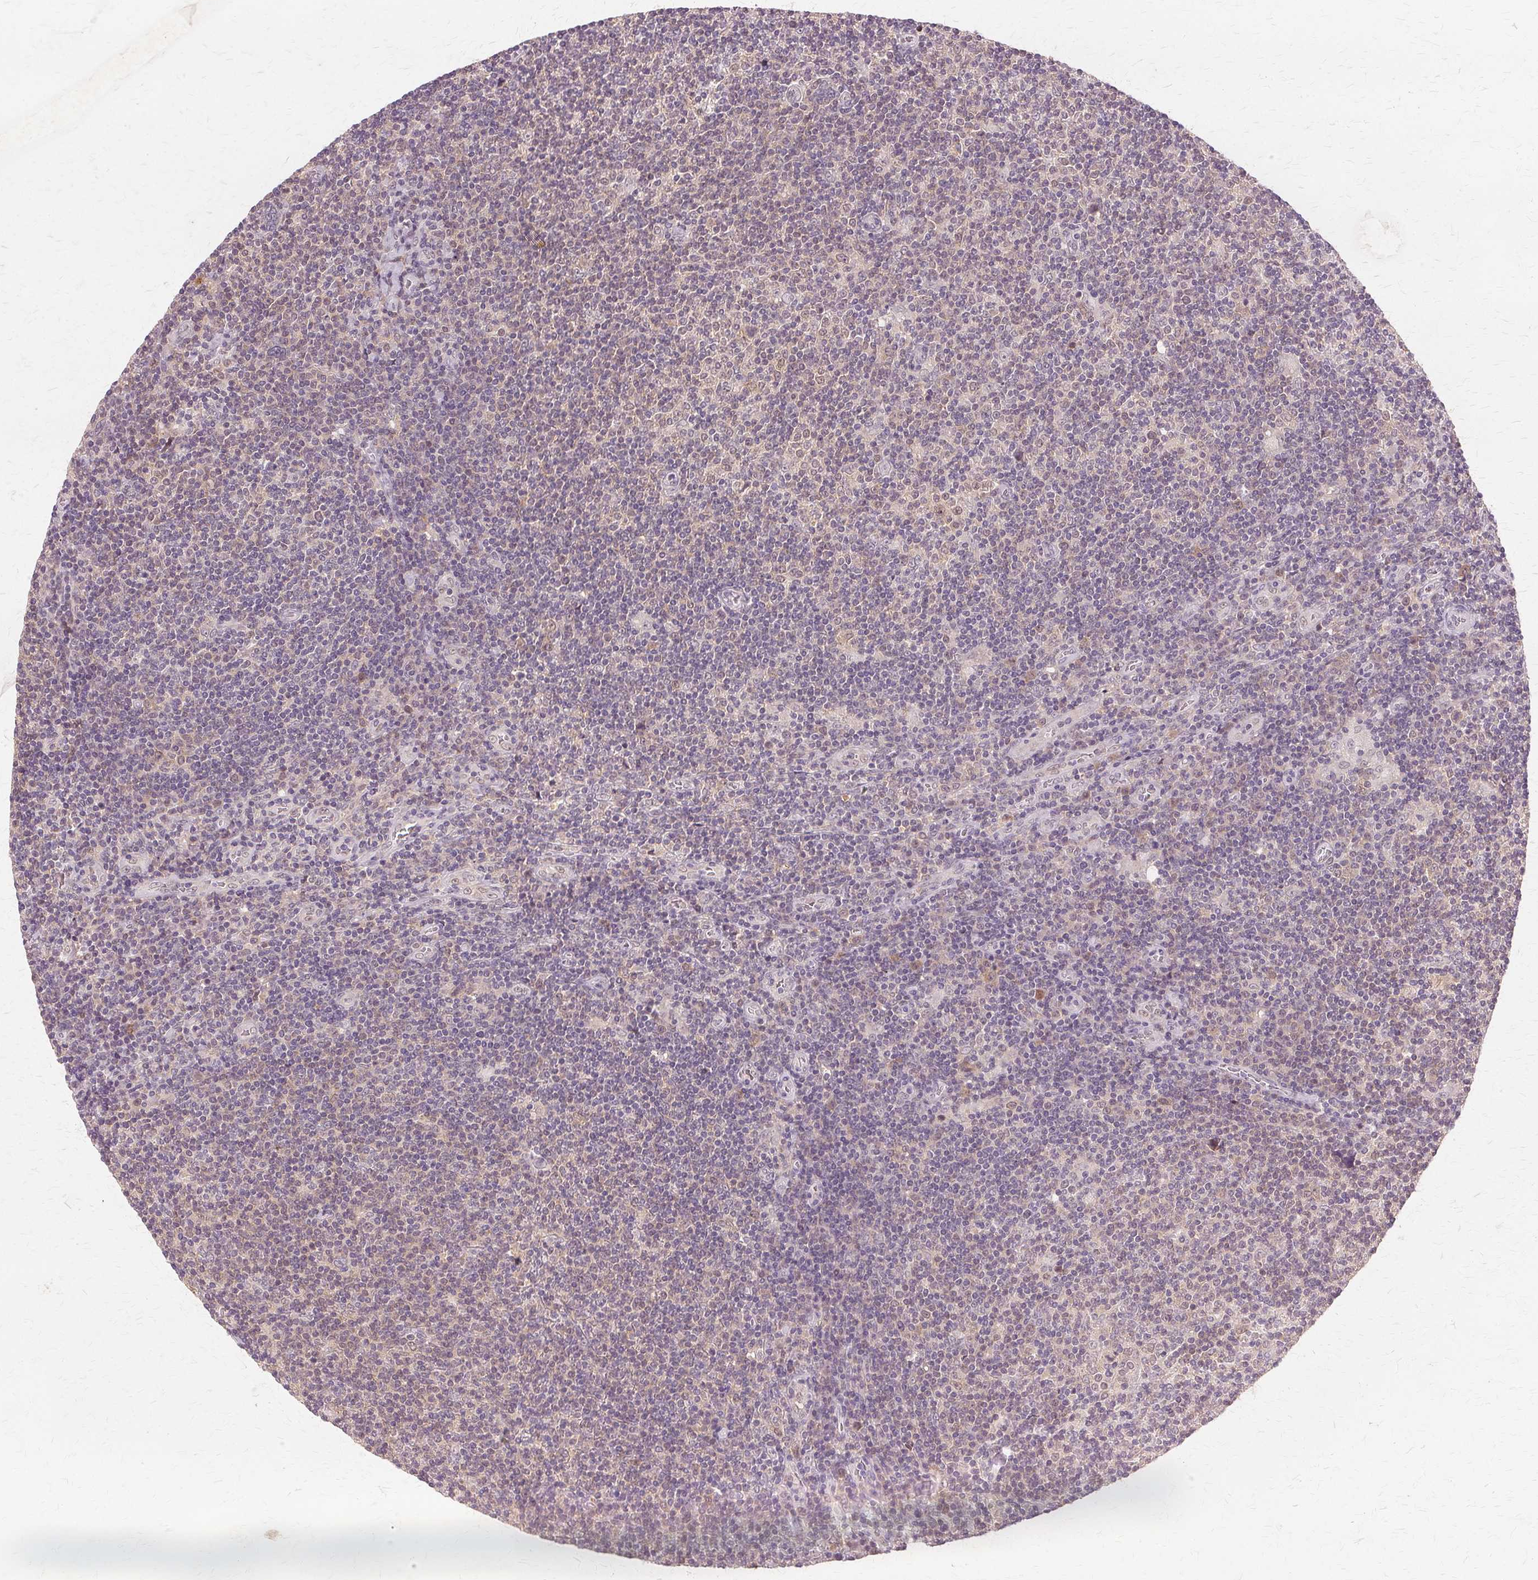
{"staining": {"intensity": "weak", "quantity": "<25%", "location": "nuclear"}, "tissue": "lymphoma", "cell_type": "Tumor cells", "image_type": "cancer", "snomed": [{"axis": "morphology", "description": "Hodgkin's disease, NOS"}, {"axis": "topography", "description": "Lymph node"}], "caption": "The image shows no staining of tumor cells in Hodgkin's disease.", "gene": "PRMT5", "patient": {"sex": "male", "age": 40}}